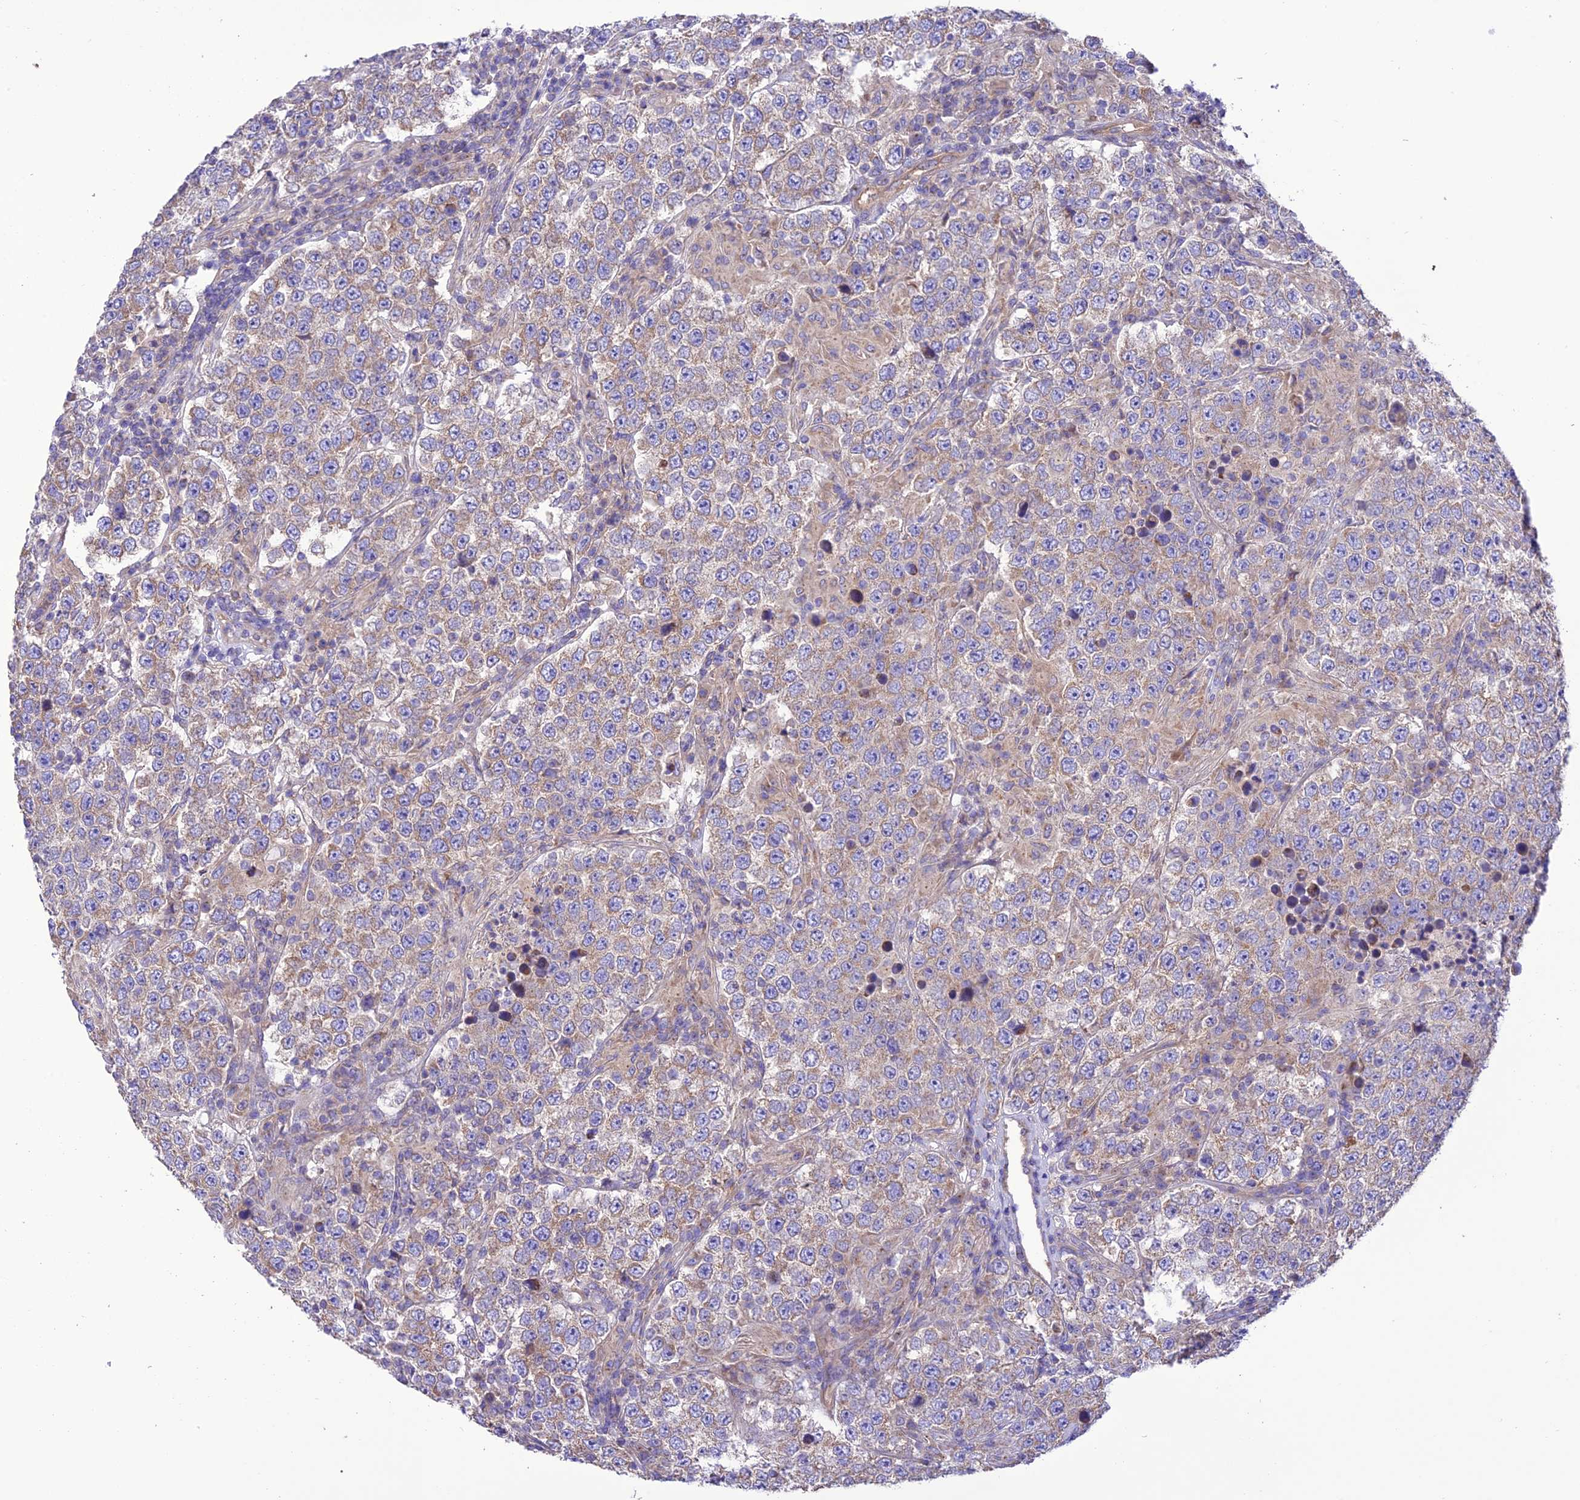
{"staining": {"intensity": "weak", "quantity": "25%-75%", "location": "cytoplasmic/membranous"}, "tissue": "testis cancer", "cell_type": "Tumor cells", "image_type": "cancer", "snomed": [{"axis": "morphology", "description": "Normal tissue, NOS"}, {"axis": "morphology", "description": "Urothelial carcinoma, High grade"}, {"axis": "morphology", "description": "Seminoma, NOS"}, {"axis": "morphology", "description": "Carcinoma, Embryonal, NOS"}, {"axis": "topography", "description": "Urinary bladder"}, {"axis": "topography", "description": "Testis"}], "caption": "This image reveals immunohistochemistry staining of human high-grade urothelial carcinoma (testis), with low weak cytoplasmic/membranous expression in approximately 25%-75% of tumor cells.", "gene": "MAP3K12", "patient": {"sex": "male", "age": 41}}